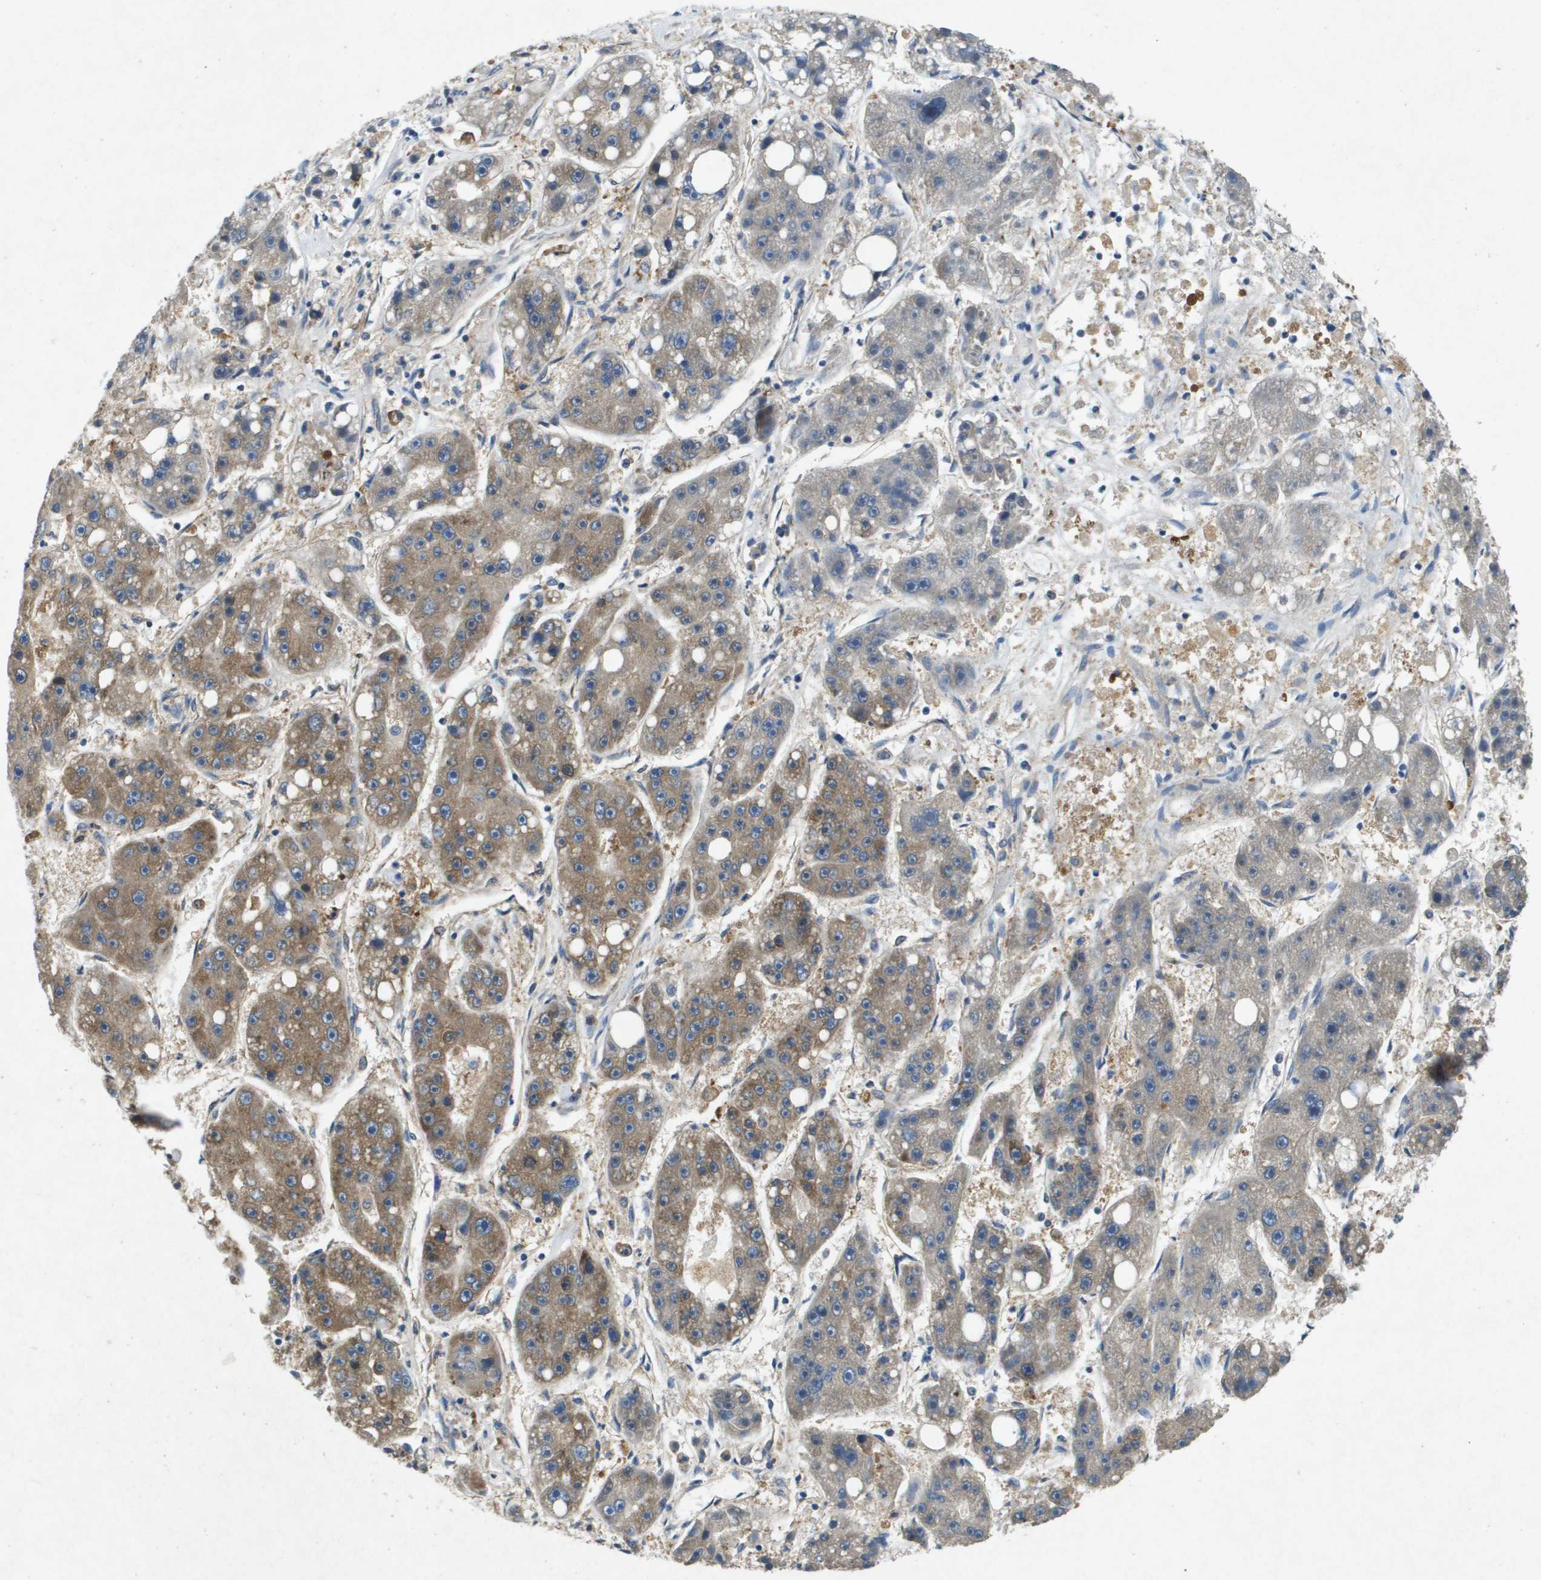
{"staining": {"intensity": "moderate", "quantity": ">75%", "location": "cytoplasmic/membranous"}, "tissue": "liver cancer", "cell_type": "Tumor cells", "image_type": "cancer", "snomed": [{"axis": "morphology", "description": "Carcinoma, Hepatocellular, NOS"}, {"axis": "topography", "description": "Liver"}], "caption": "Protein staining of liver cancer (hepatocellular carcinoma) tissue displays moderate cytoplasmic/membranous positivity in about >75% of tumor cells. (brown staining indicates protein expression, while blue staining denotes nuclei).", "gene": "PTPRT", "patient": {"sex": "female", "age": 61}}